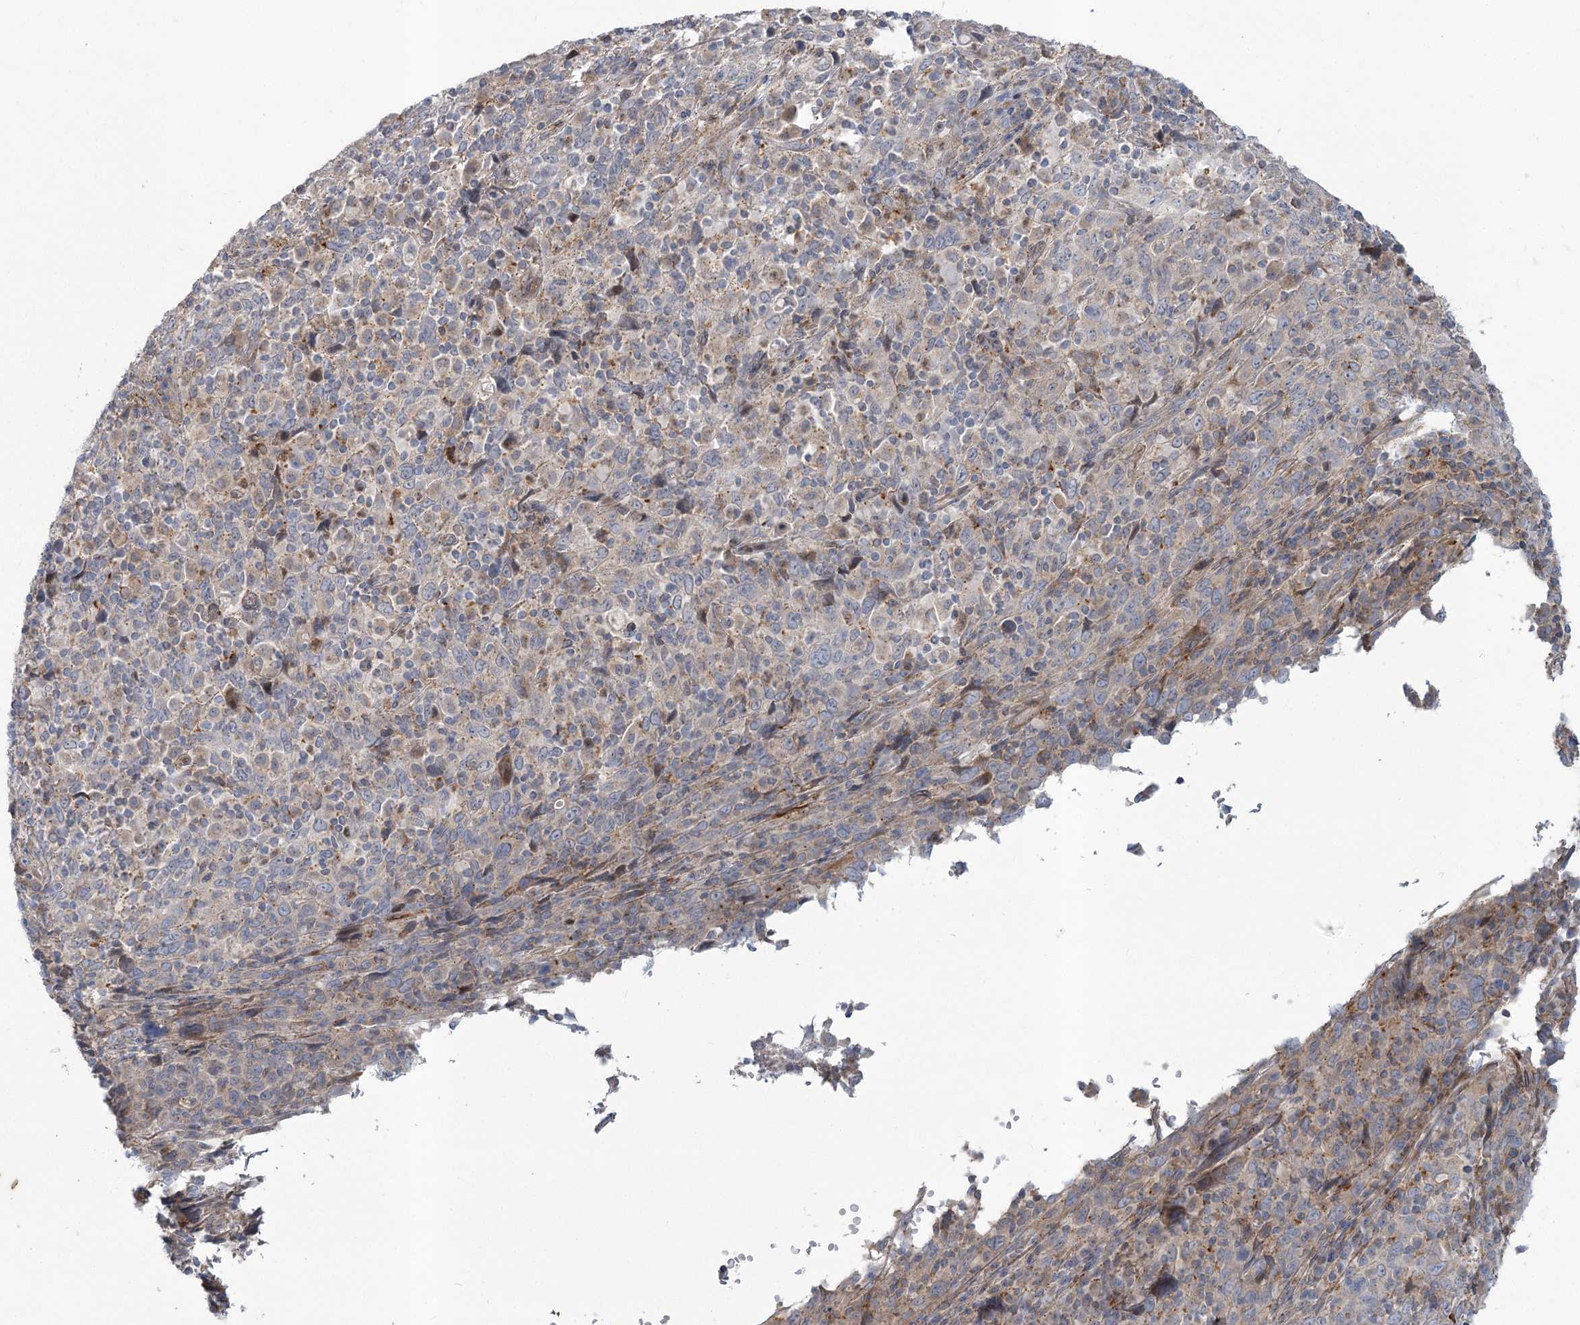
{"staining": {"intensity": "negative", "quantity": "none", "location": "none"}, "tissue": "cervical cancer", "cell_type": "Tumor cells", "image_type": "cancer", "snomed": [{"axis": "morphology", "description": "Squamous cell carcinoma, NOS"}, {"axis": "topography", "description": "Cervix"}], "caption": "IHC micrograph of human cervical cancer (squamous cell carcinoma) stained for a protein (brown), which exhibits no expression in tumor cells. (Stains: DAB immunohistochemistry (IHC) with hematoxylin counter stain, Microscopy: brightfield microscopy at high magnification).", "gene": "MTG1", "patient": {"sex": "female", "age": 46}}